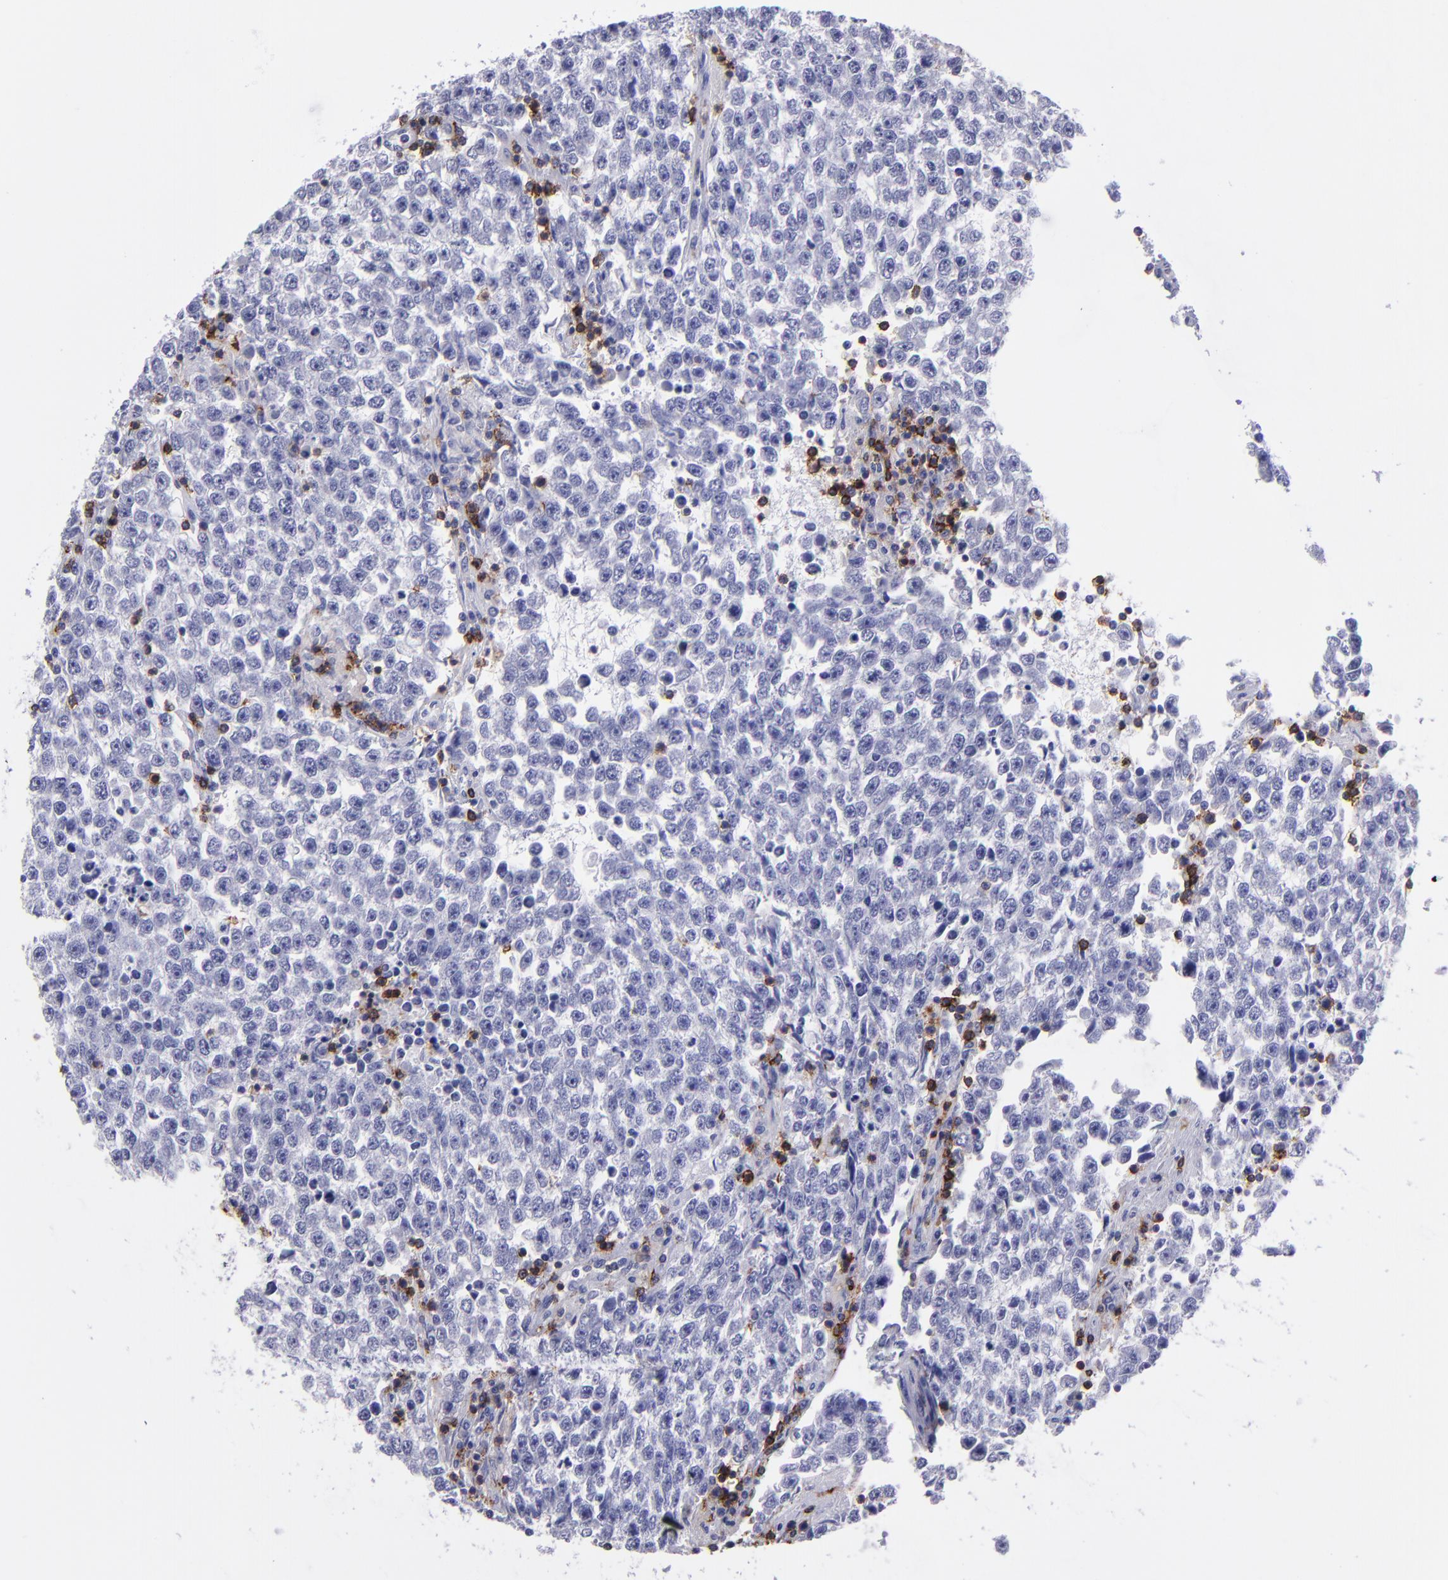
{"staining": {"intensity": "negative", "quantity": "none", "location": "none"}, "tissue": "testis cancer", "cell_type": "Tumor cells", "image_type": "cancer", "snomed": [{"axis": "morphology", "description": "Seminoma, NOS"}, {"axis": "topography", "description": "Testis"}], "caption": "This is an IHC image of testis seminoma. There is no positivity in tumor cells.", "gene": "CD6", "patient": {"sex": "male", "age": 36}}